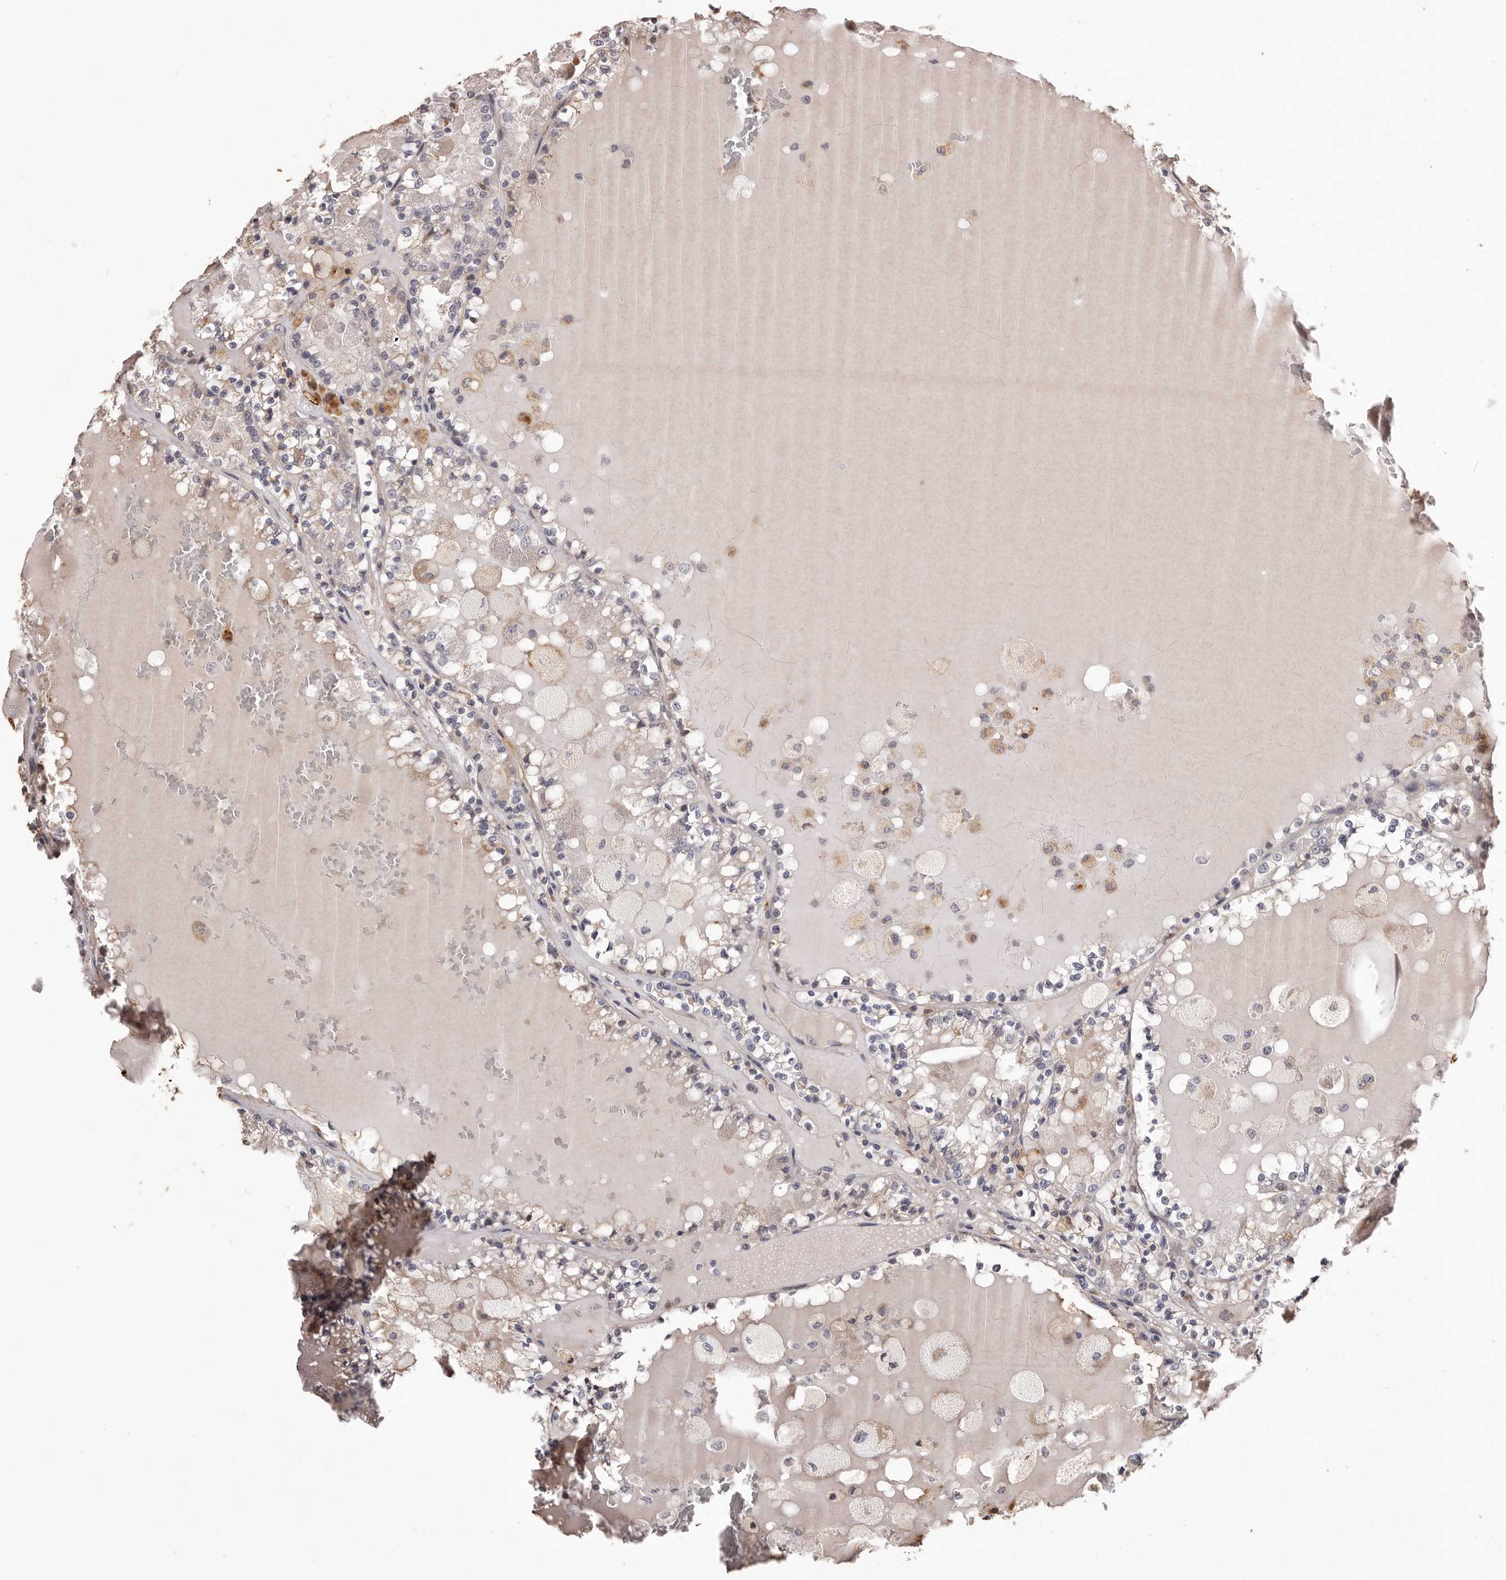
{"staining": {"intensity": "negative", "quantity": "none", "location": "none"}, "tissue": "renal cancer", "cell_type": "Tumor cells", "image_type": "cancer", "snomed": [{"axis": "morphology", "description": "Adenocarcinoma, NOS"}, {"axis": "topography", "description": "Kidney"}], "caption": "Immunohistochemistry (IHC) image of neoplastic tissue: renal cancer stained with DAB (3,3'-diaminobenzidine) displays no significant protein expression in tumor cells. (Stains: DAB immunohistochemistry with hematoxylin counter stain, Microscopy: brightfield microscopy at high magnification).", "gene": "ALPK1", "patient": {"sex": "female", "age": 56}}